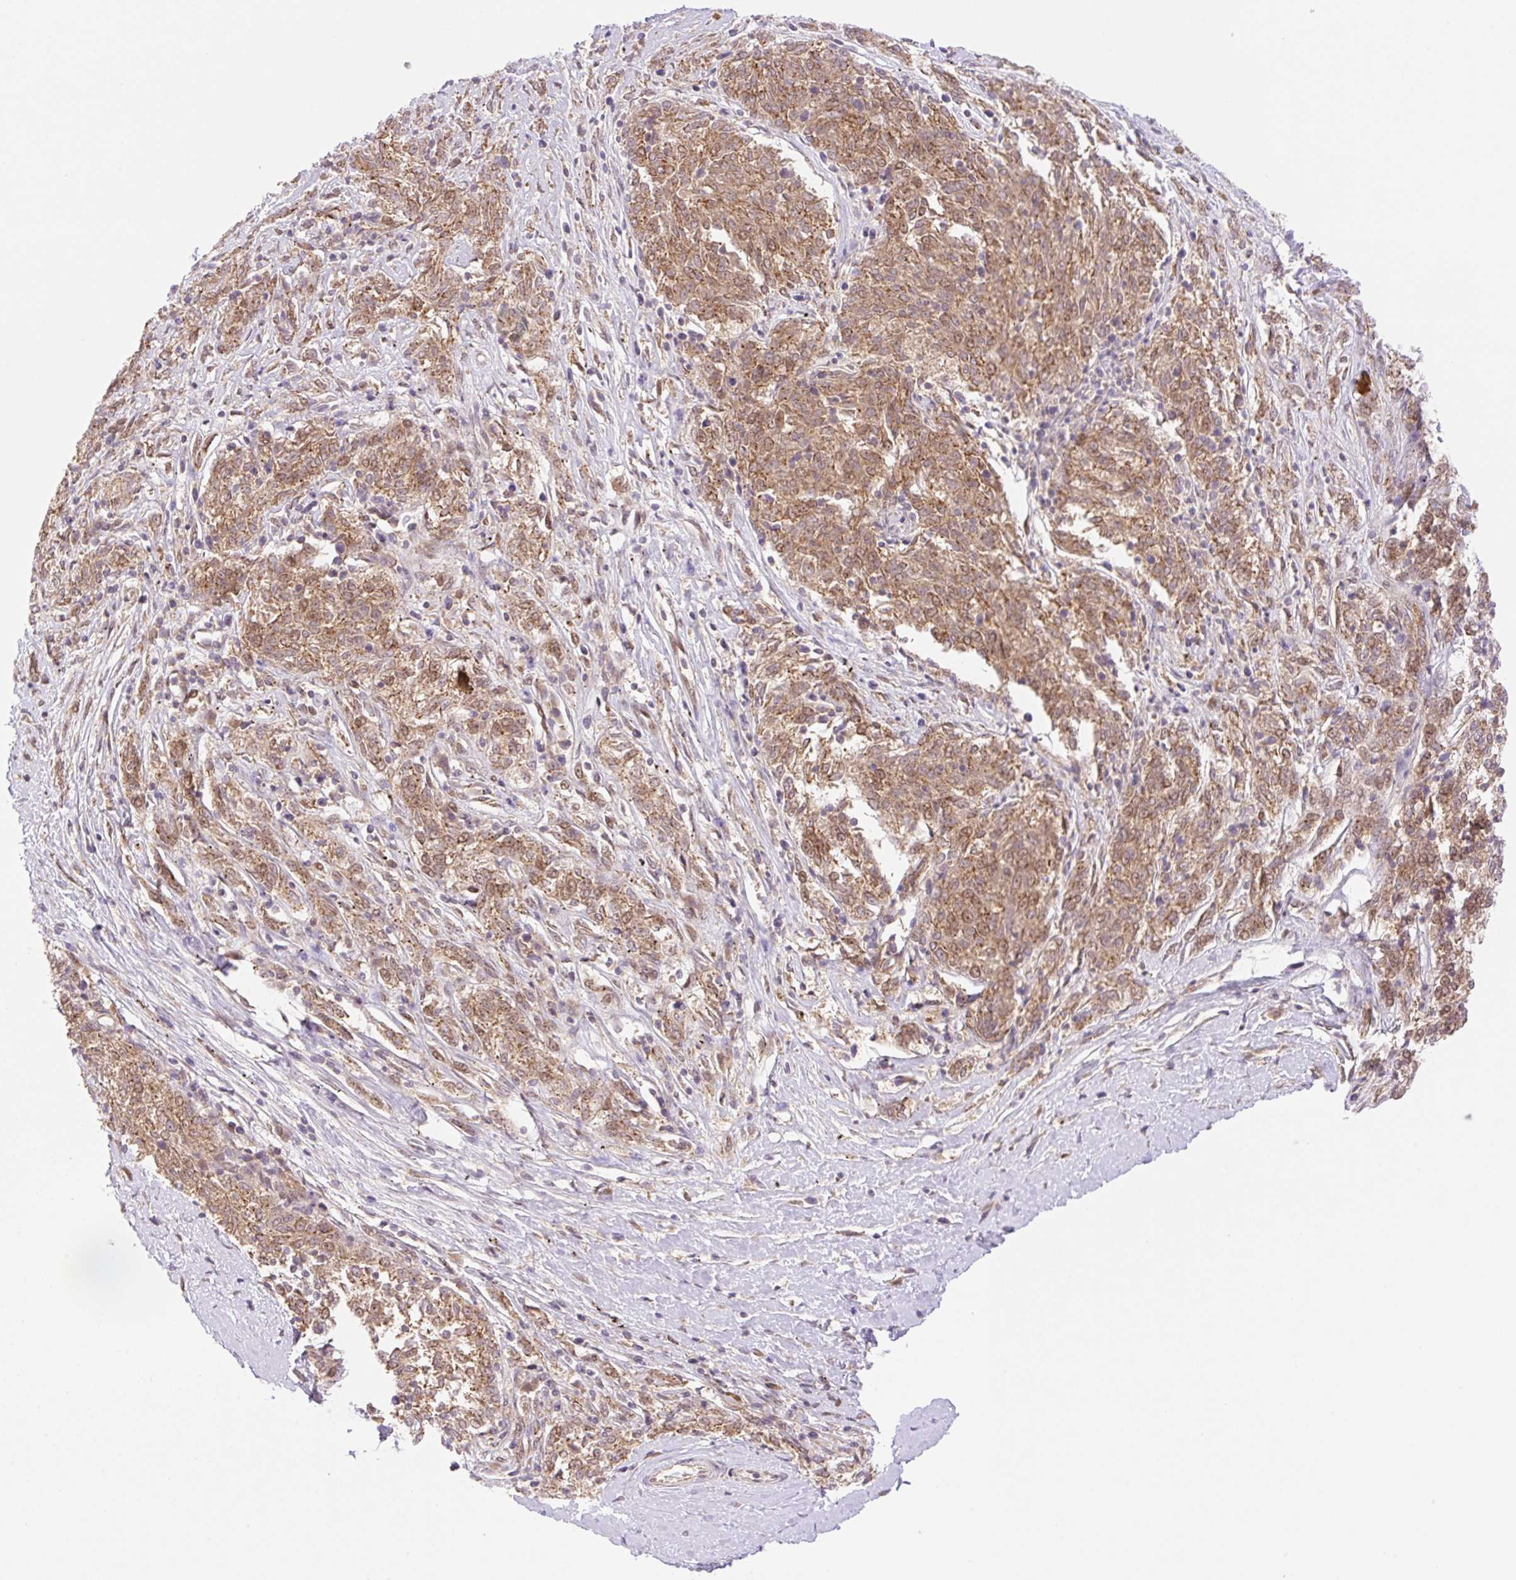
{"staining": {"intensity": "moderate", "quantity": ">75%", "location": "cytoplasmic/membranous,nuclear"}, "tissue": "melanoma", "cell_type": "Tumor cells", "image_type": "cancer", "snomed": [{"axis": "morphology", "description": "Malignant melanoma, NOS"}, {"axis": "topography", "description": "Skin"}], "caption": "Malignant melanoma was stained to show a protein in brown. There is medium levels of moderate cytoplasmic/membranous and nuclear expression in about >75% of tumor cells.", "gene": "VPS25", "patient": {"sex": "female", "age": 72}}